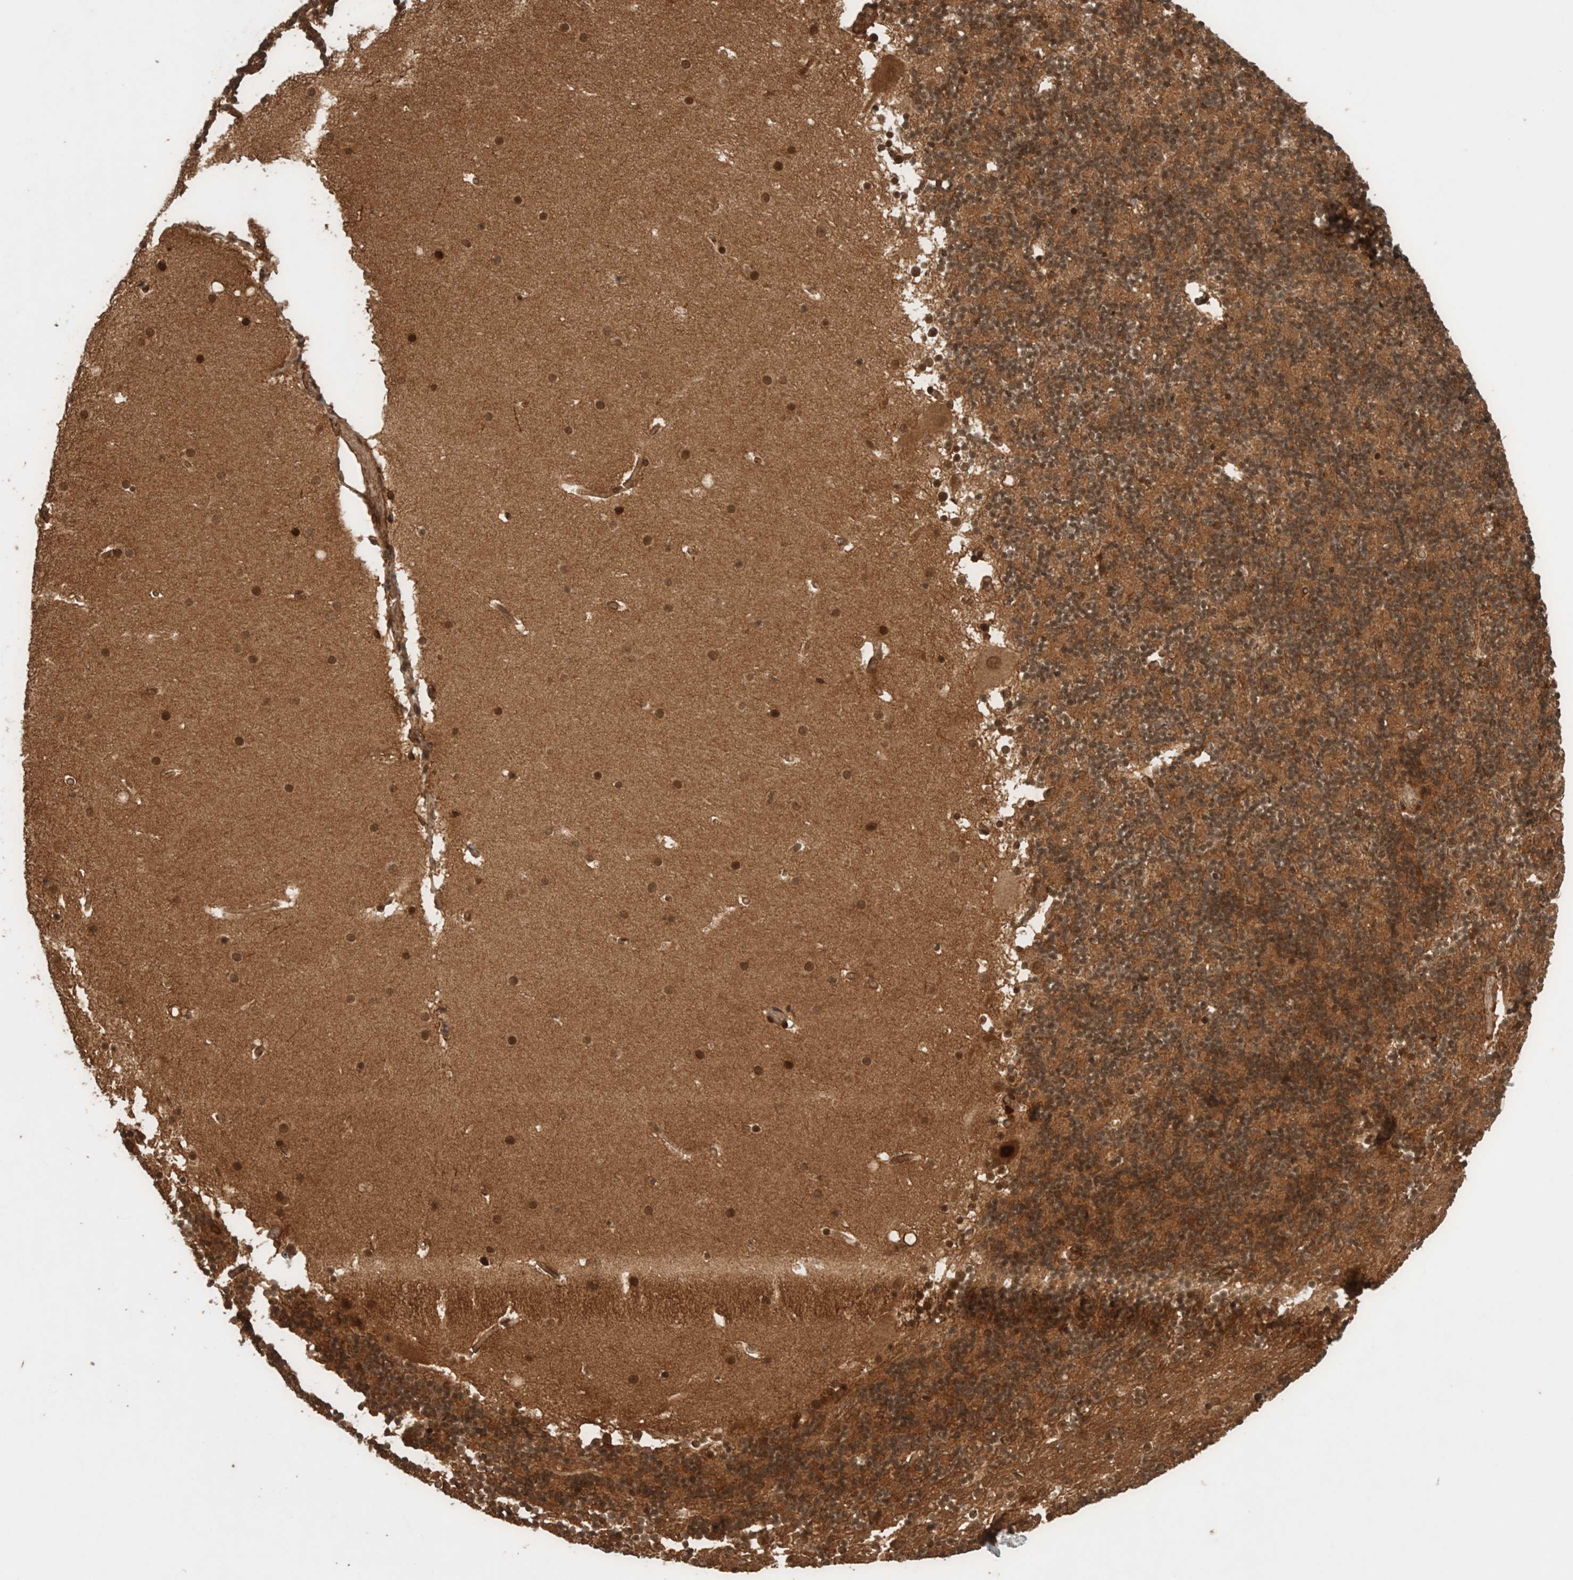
{"staining": {"intensity": "moderate", "quantity": ">75%", "location": "cytoplasmic/membranous"}, "tissue": "cerebellum", "cell_type": "Cells in granular layer", "image_type": "normal", "snomed": [{"axis": "morphology", "description": "Normal tissue, NOS"}, {"axis": "topography", "description": "Cerebellum"}], "caption": "The immunohistochemical stain highlights moderate cytoplasmic/membranous positivity in cells in granular layer of unremarkable cerebellum. (Stains: DAB (3,3'-diaminobenzidine) in brown, nuclei in blue, Microscopy: brightfield microscopy at high magnification).", "gene": "CNTROB", "patient": {"sex": "male", "age": 57}}